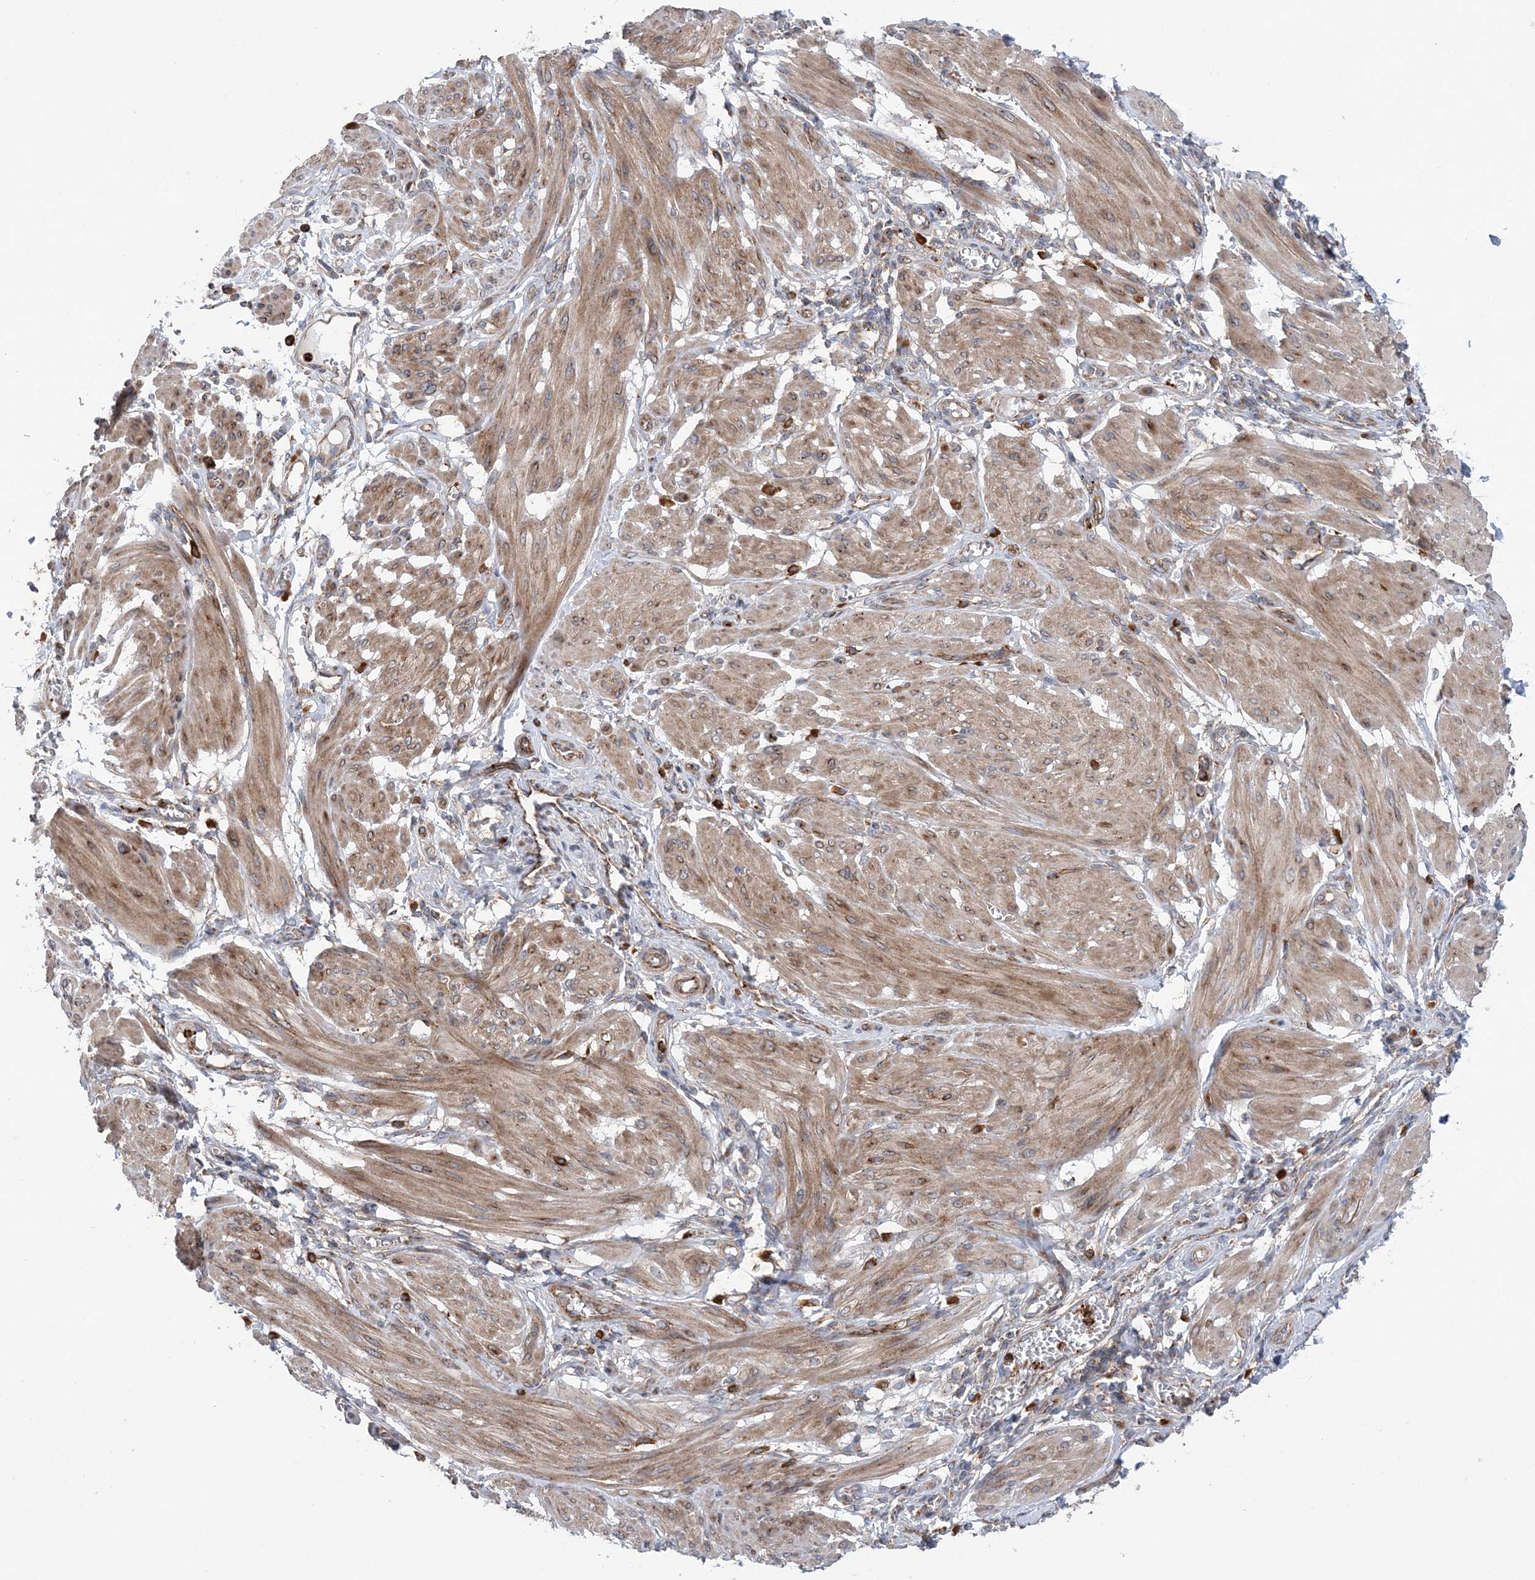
{"staining": {"intensity": "moderate", "quantity": ">75%", "location": "cytoplasmic/membranous"}, "tissue": "smooth muscle", "cell_type": "Smooth muscle cells", "image_type": "normal", "snomed": [{"axis": "morphology", "description": "Normal tissue, NOS"}, {"axis": "topography", "description": "Smooth muscle"}], "caption": "A high-resolution image shows IHC staining of benign smooth muscle, which shows moderate cytoplasmic/membranous expression in about >75% of smooth muscle cells.", "gene": "PTTG1IP", "patient": {"sex": "female", "age": 39}}